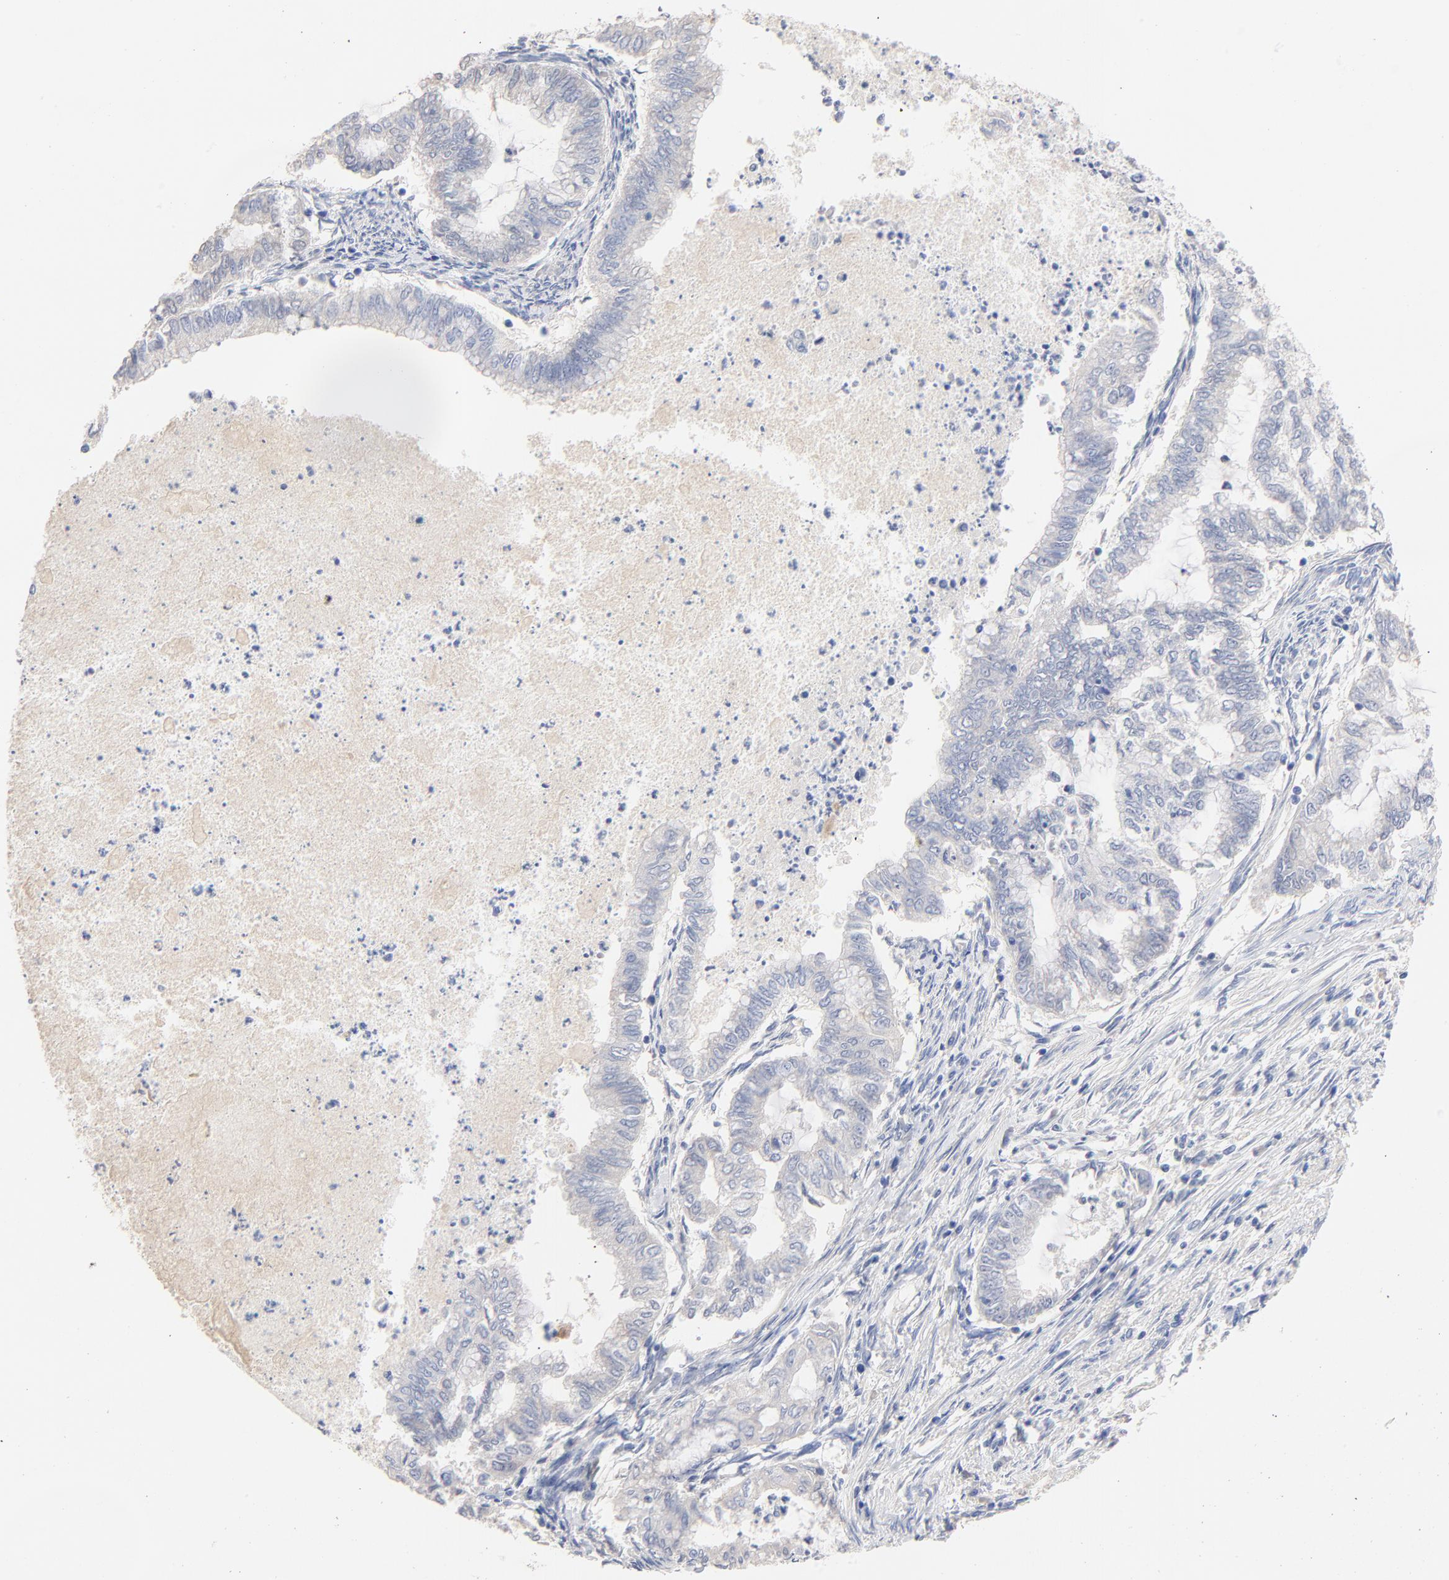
{"staining": {"intensity": "negative", "quantity": "none", "location": "none"}, "tissue": "endometrial cancer", "cell_type": "Tumor cells", "image_type": "cancer", "snomed": [{"axis": "morphology", "description": "Adenocarcinoma, NOS"}, {"axis": "topography", "description": "Endometrium"}], "caption": "An image of human endometrial adenocarcinoma is negative for staining in tumor cells. (Stains: DAB IHC with hematoxylin counter stain, Microscopy: brightfield microscopy at high magnification).", "gene": "CPS1", "patient": {"sex": "female", "age": 79}}